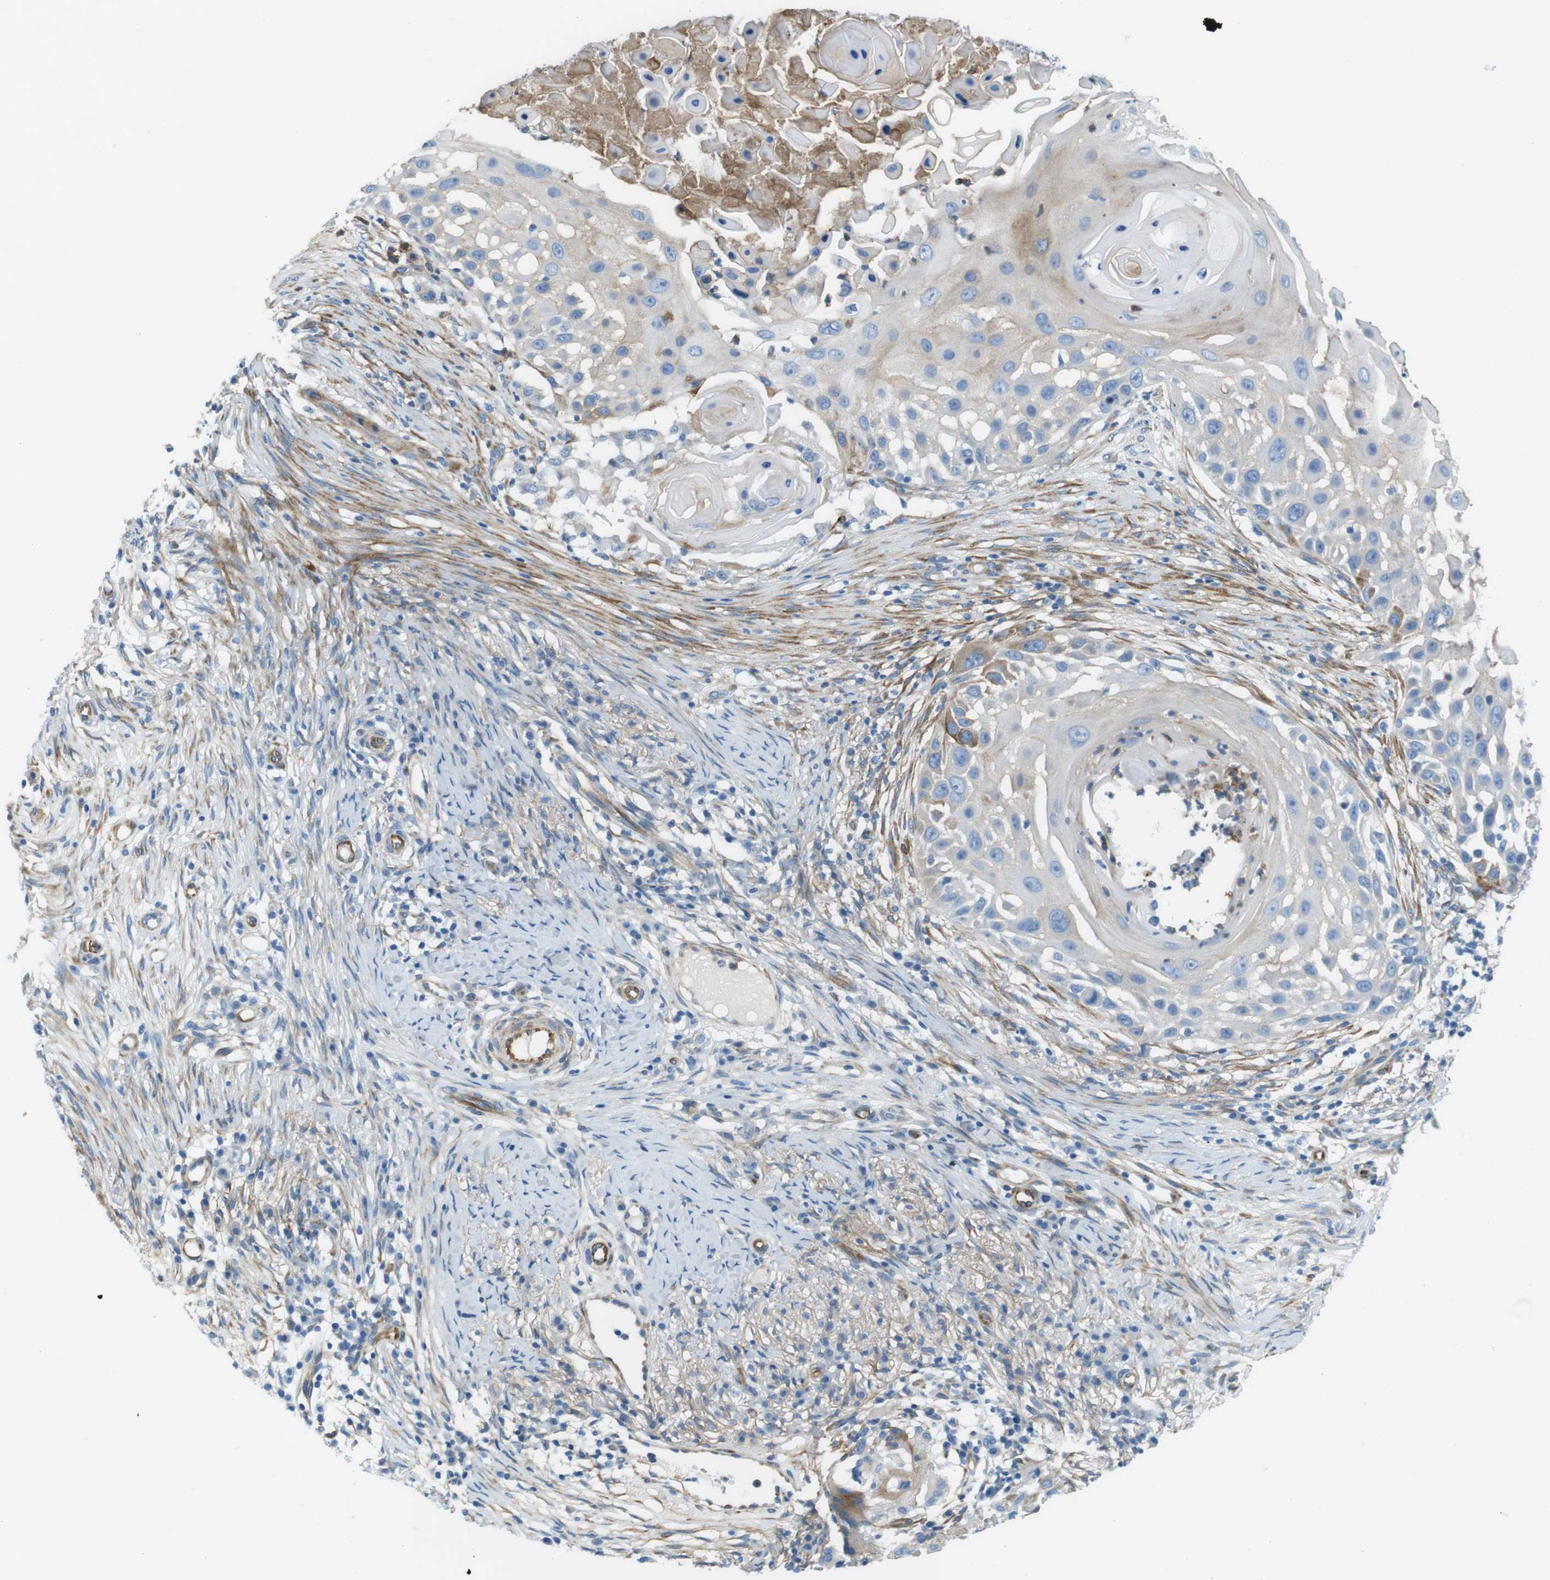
{"staining": {"intensity": "weak", "quantity": "25%-75%", "location": "cytoplasmic/membranous"}, "tissue": "skin cancer", "cell_type": "Tumor cells", "image_type": "cancer", "snomed": [{"axis": "morphology", "description": "Squamous cell carcinoma, NOS"}, {"axis": "topography", "description": "Skin"}], "caption": "This is an image of immunohistochemistry (IHC) staining of squamous cell carcinoma (skin), which shows weak positivity in the cytoplasmic/membranous of tumor cells.", "gene": "EMP2", "patient": {"sex": "female", "age": 44}}